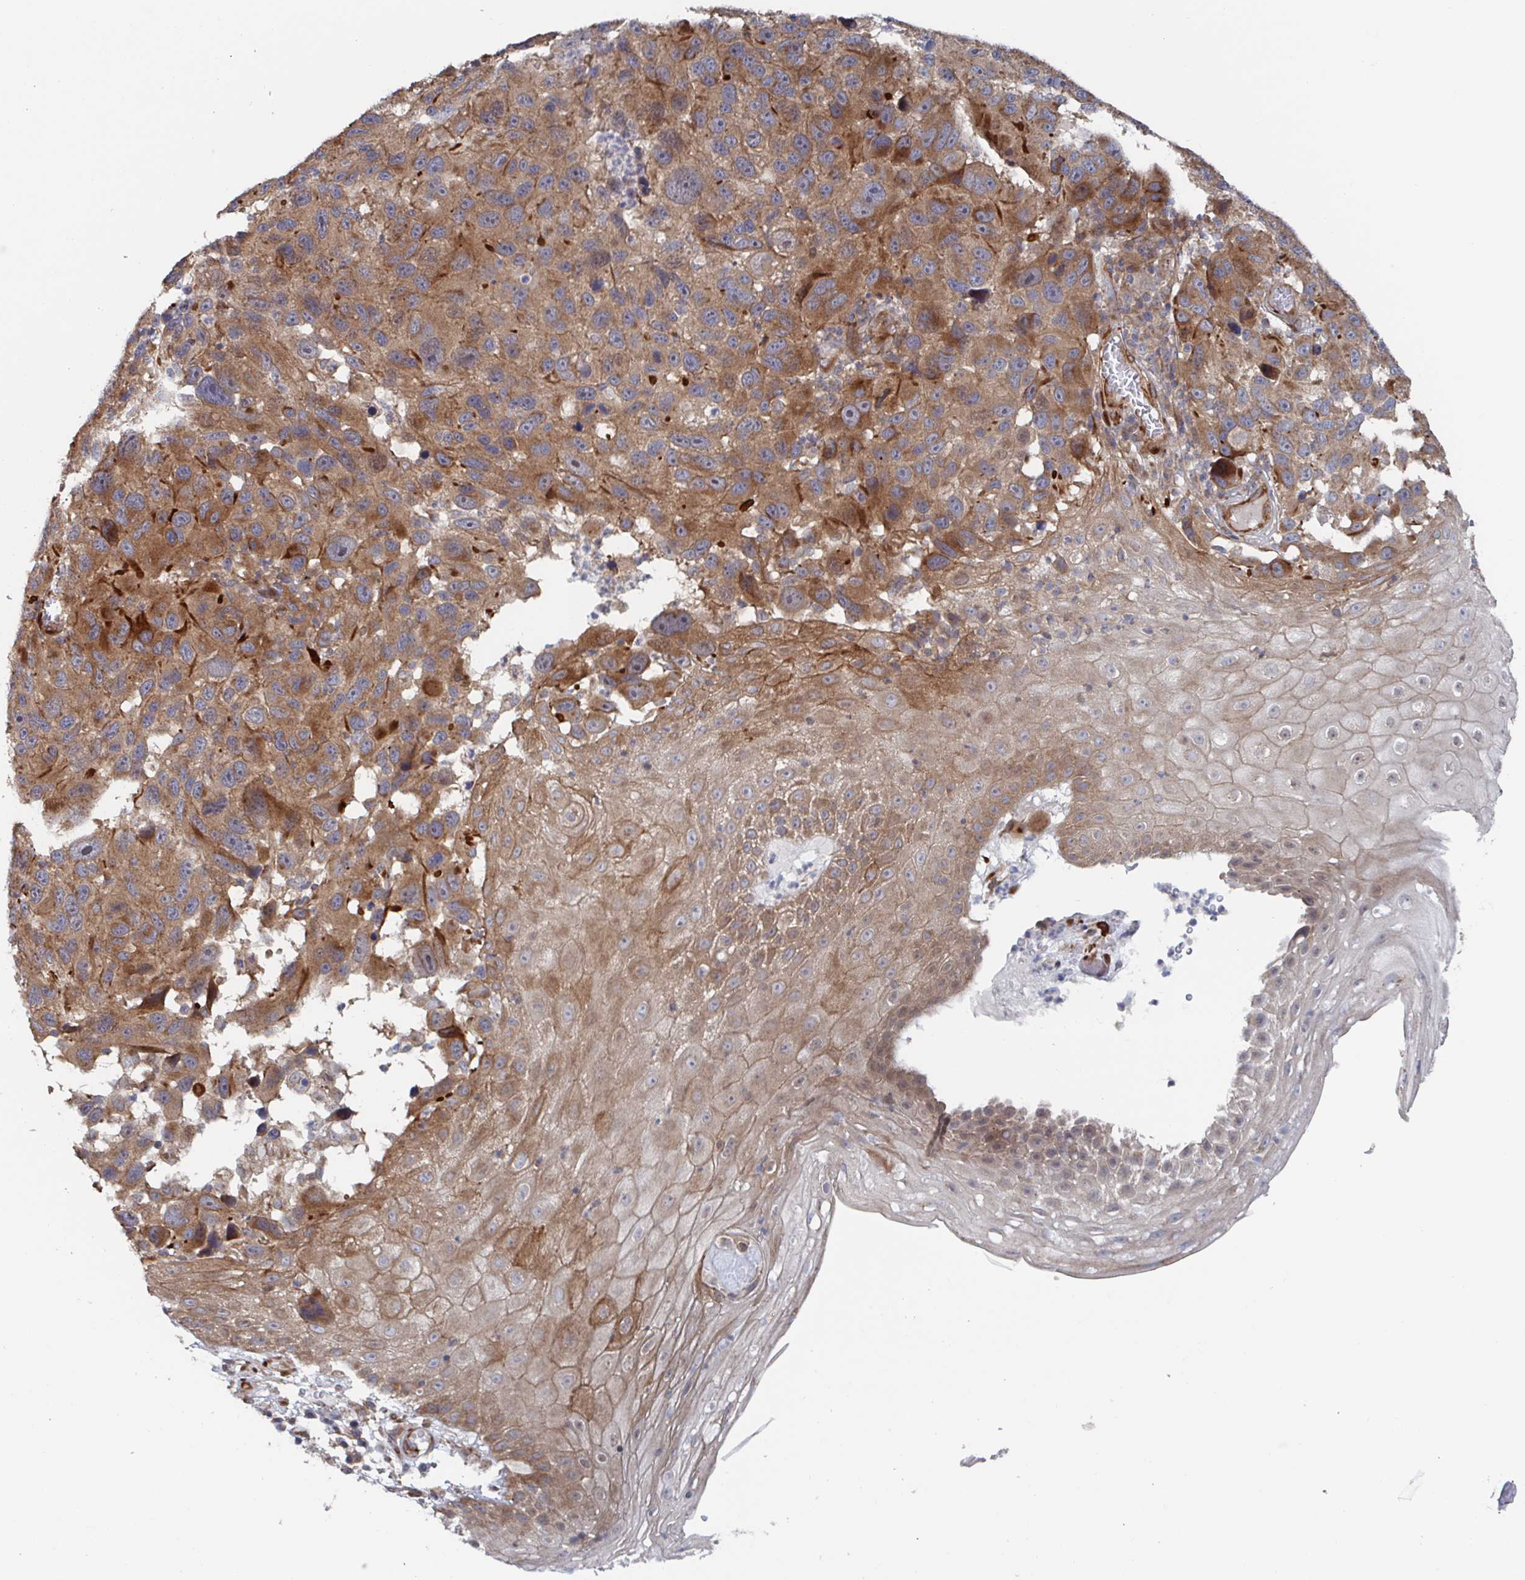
{"staining": {"intensity": "moderate", "quantity": ">75%", "location": "cytoplasmic/membranous"}, "tissue": "melanoma", "cell_type": "Tumor cells", "image_type": "cancer", "snomed": [{"axis": "morphology", "description": "Malignant melanoma, NOS"}, {"axis": "topography", "description": "Skin"}], "caption": "Protein positivity by immunohistochemistry (IHC) reveals moderate cytoplasmic/membranous staining in approximately >75% of tumor cells in melanoma.", "gene": "DVL3", "patient": {"sex": "male", "age": 53}}